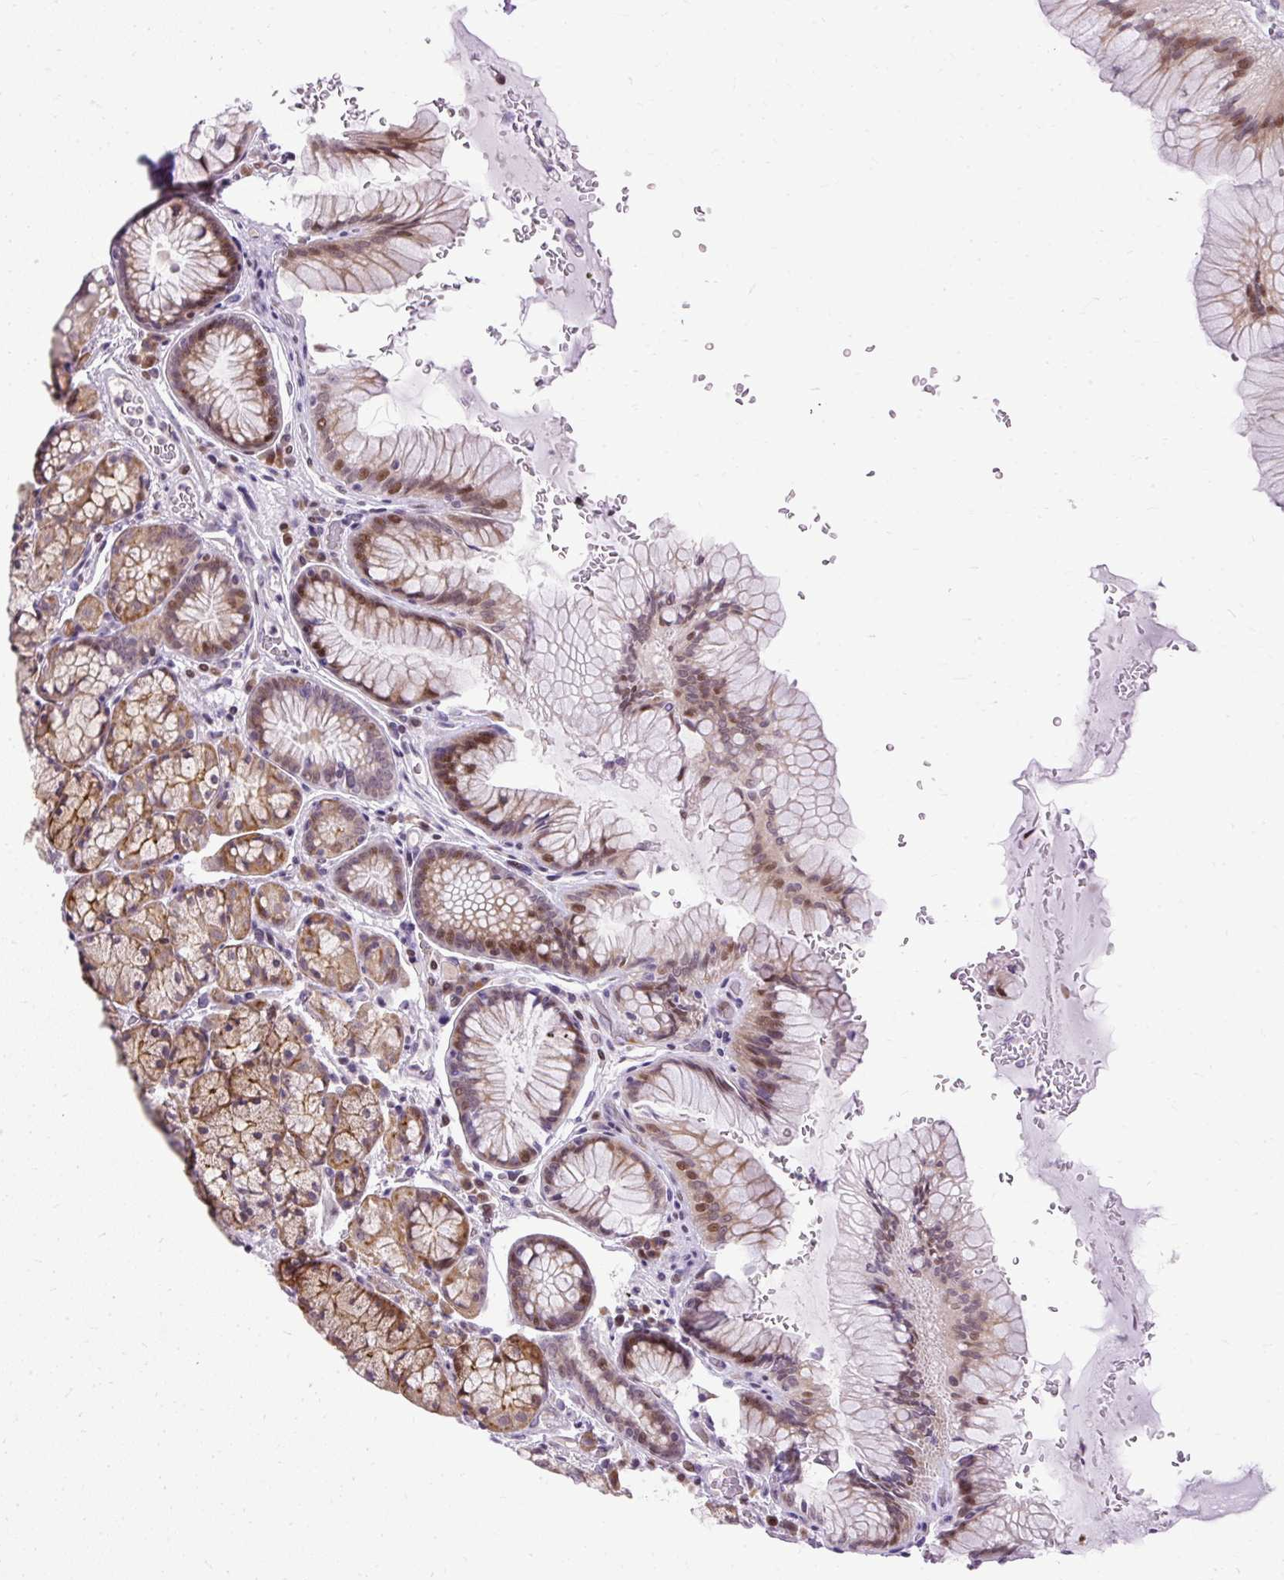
{"staining": {"intensity": "moderate", "quantity": ">75%", "location": "cytoplasmic/membranous,nuclear"}, "tissue": "stomach", "cell_type": "Glandular cells", "image_type": "normal", "snomed": [{"axis": "morphology", "description": "Normal tissue, NOS"}, {"axis": "topography", "description": "Stomach"}], "caption": "High-magnification brightfield microscopy of benign stomach stained with DAB (3,3'-diaminobenzidine) (brown) and counterstained with hematoxylin (blue). glandular cells exhibit moderate cytoplasmic/membranous,nuclear staining is appreciated in about>75% of cells.", "gene": "ARHGEF18", "patient": {"sex": "male", "age": 63}}